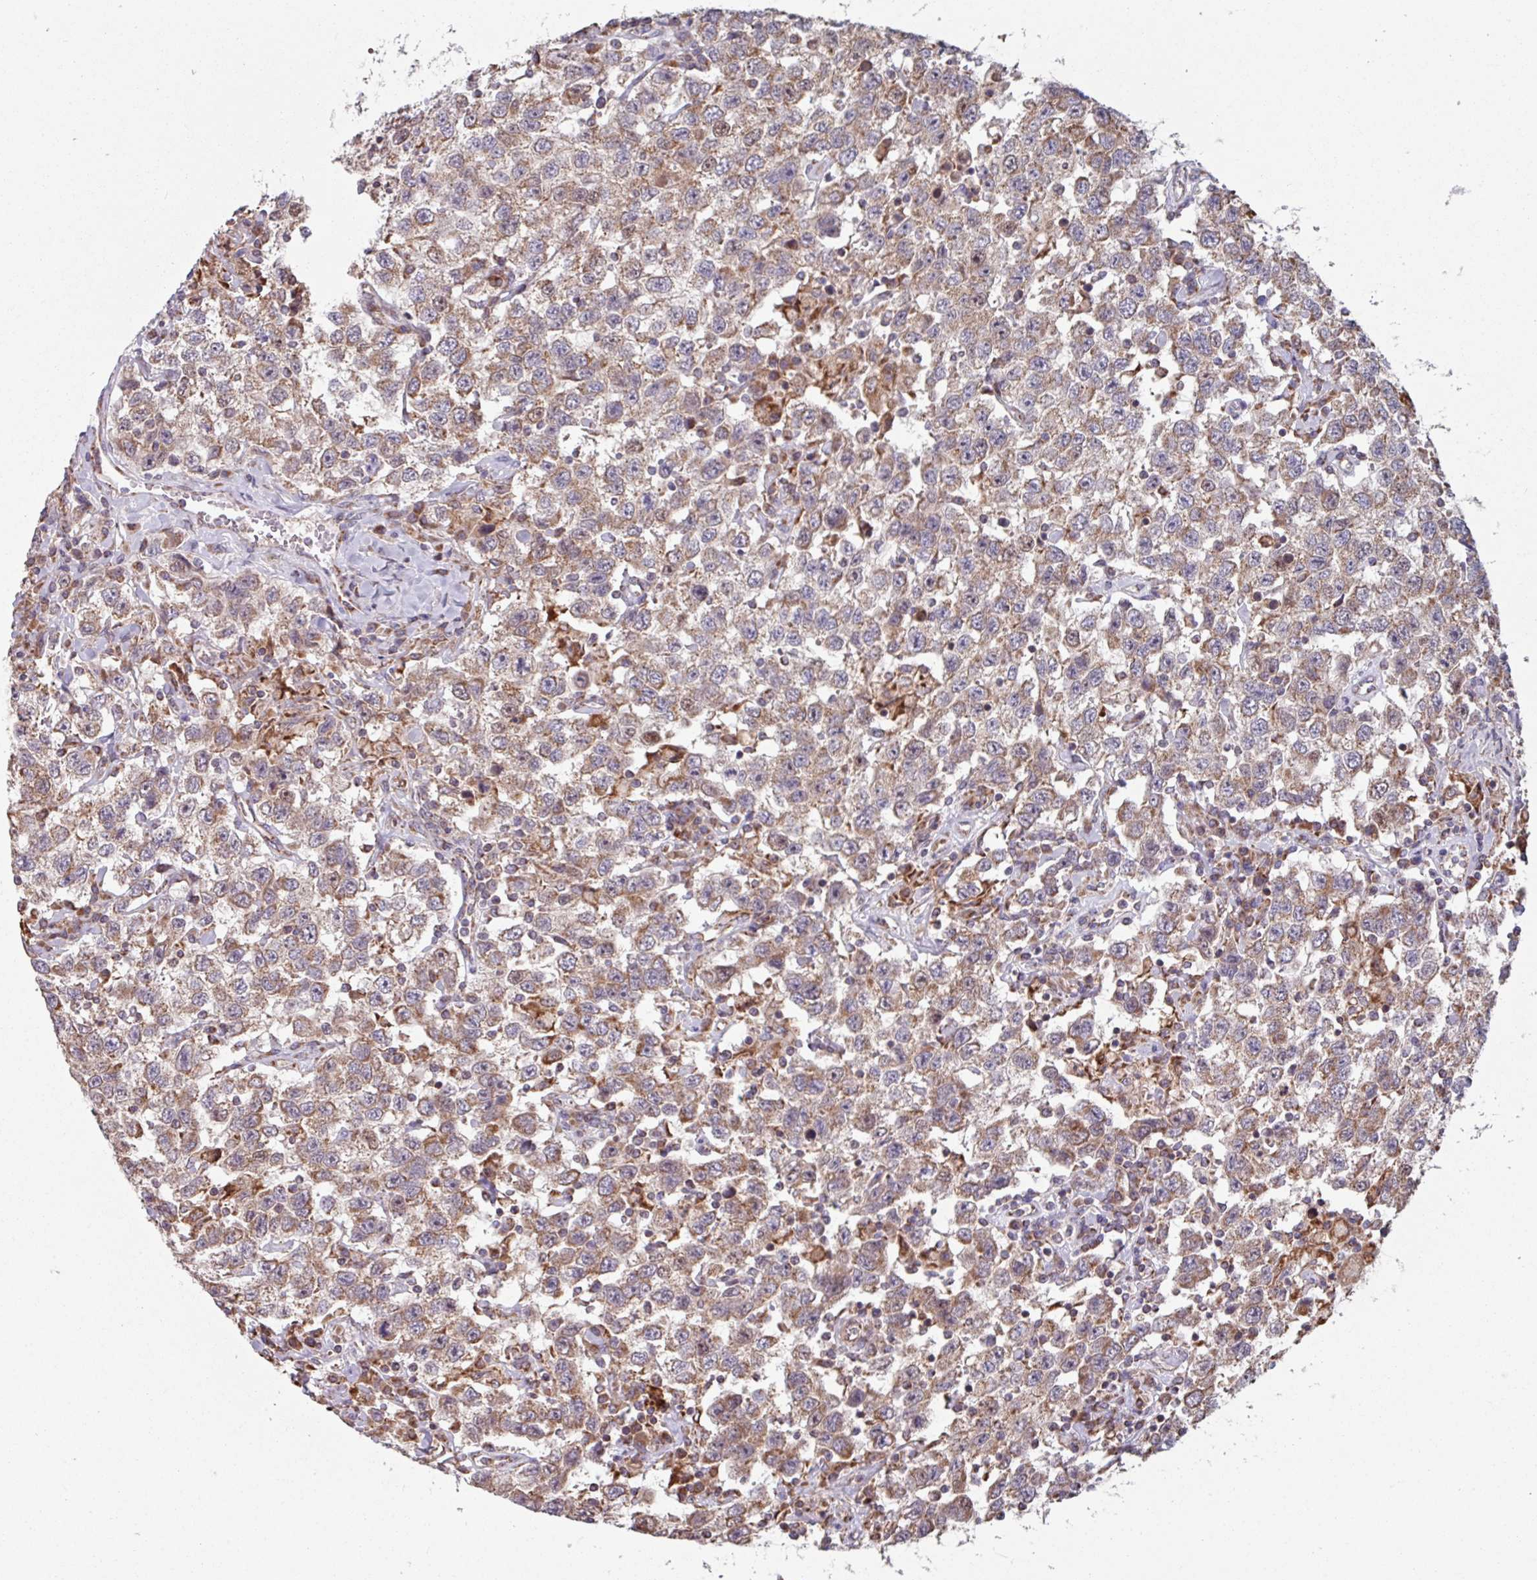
{"staining": {"intensity": "weak", "quantity": ">75%", "location": "cytoplasmic/membranous"}, "tissue": "testis cancer", "cell_type": "Tumor cells", "image_type": "cancer", "snomed": [{"axis": "morphology", "description": "Seminoma, NOS"}, {"axis": "topography", "description": "Testis"}], "caption": "A micrograph of human testis seminoma stained for a protein shows weak cytoplasmic/membranous brown staining in tumor cells.", "gene": "COX7C", "patient": {"sex": "male", "age": 41}}